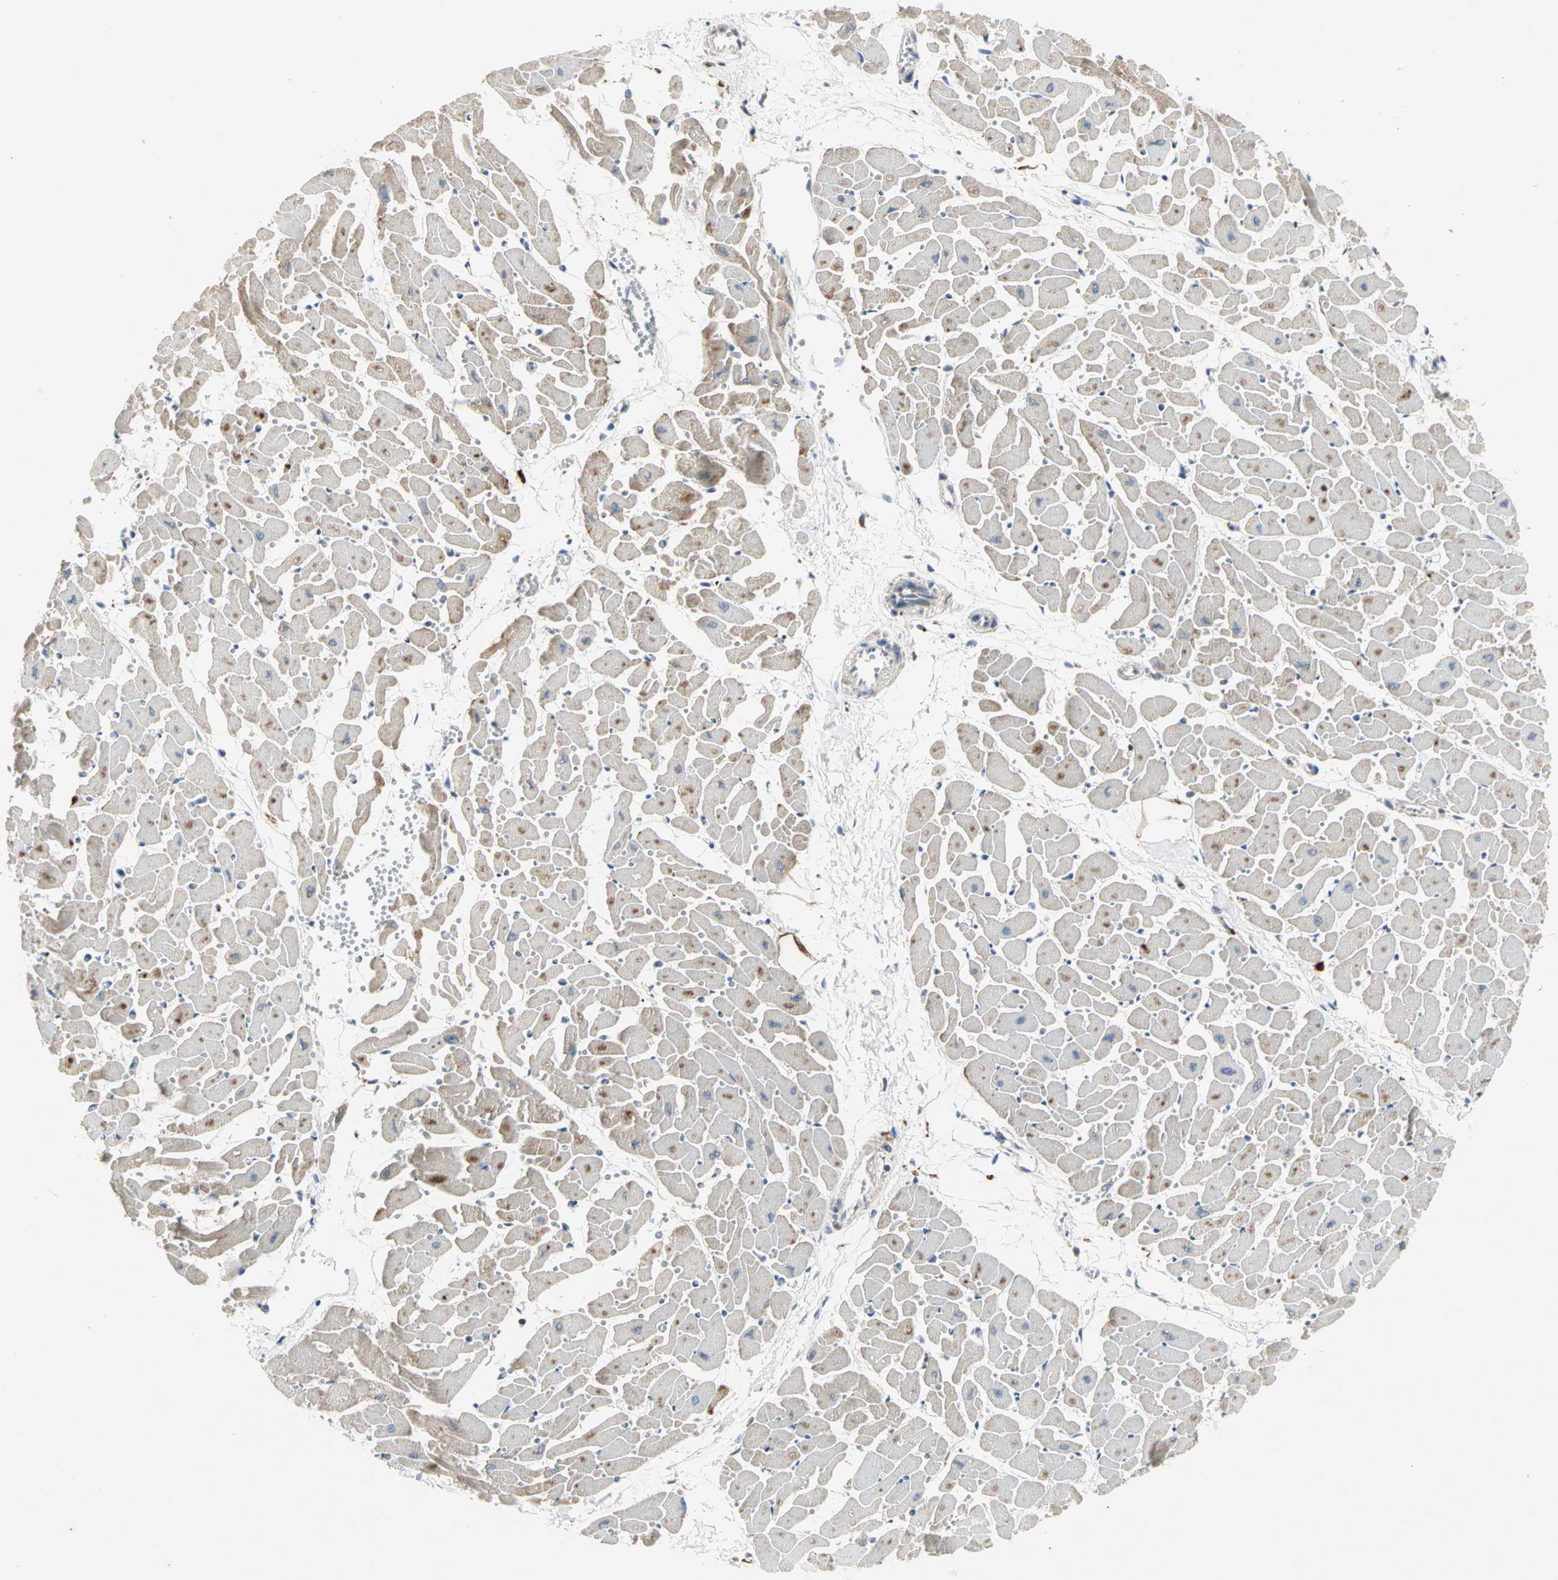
{"staining": {"intensity": "weak", "quantity": "25%-75%", "location": "cytoplasmic/membranous"}, "tissue": "heart muscle", "cell_type": "Cardiomyocytes", "image_type": "normal", "snomed": [{"axis": "morphology", "description": "Normal tissue, NOS"}, {"axis": "topography", "description": "Heart"}], "caption": "Immunohistochemical staining of unremarkable human heart muscle displays weak cytoplasmic/membranous protein staining in approximately 25%-75% of cardiomyocytes. The staining was performed using DAB, with brown indicating positive protein expression. Nuclei are stained blue with hematoxylin.", "gene": "PROS1", "patient": {"sex": "female", "age": 19}}